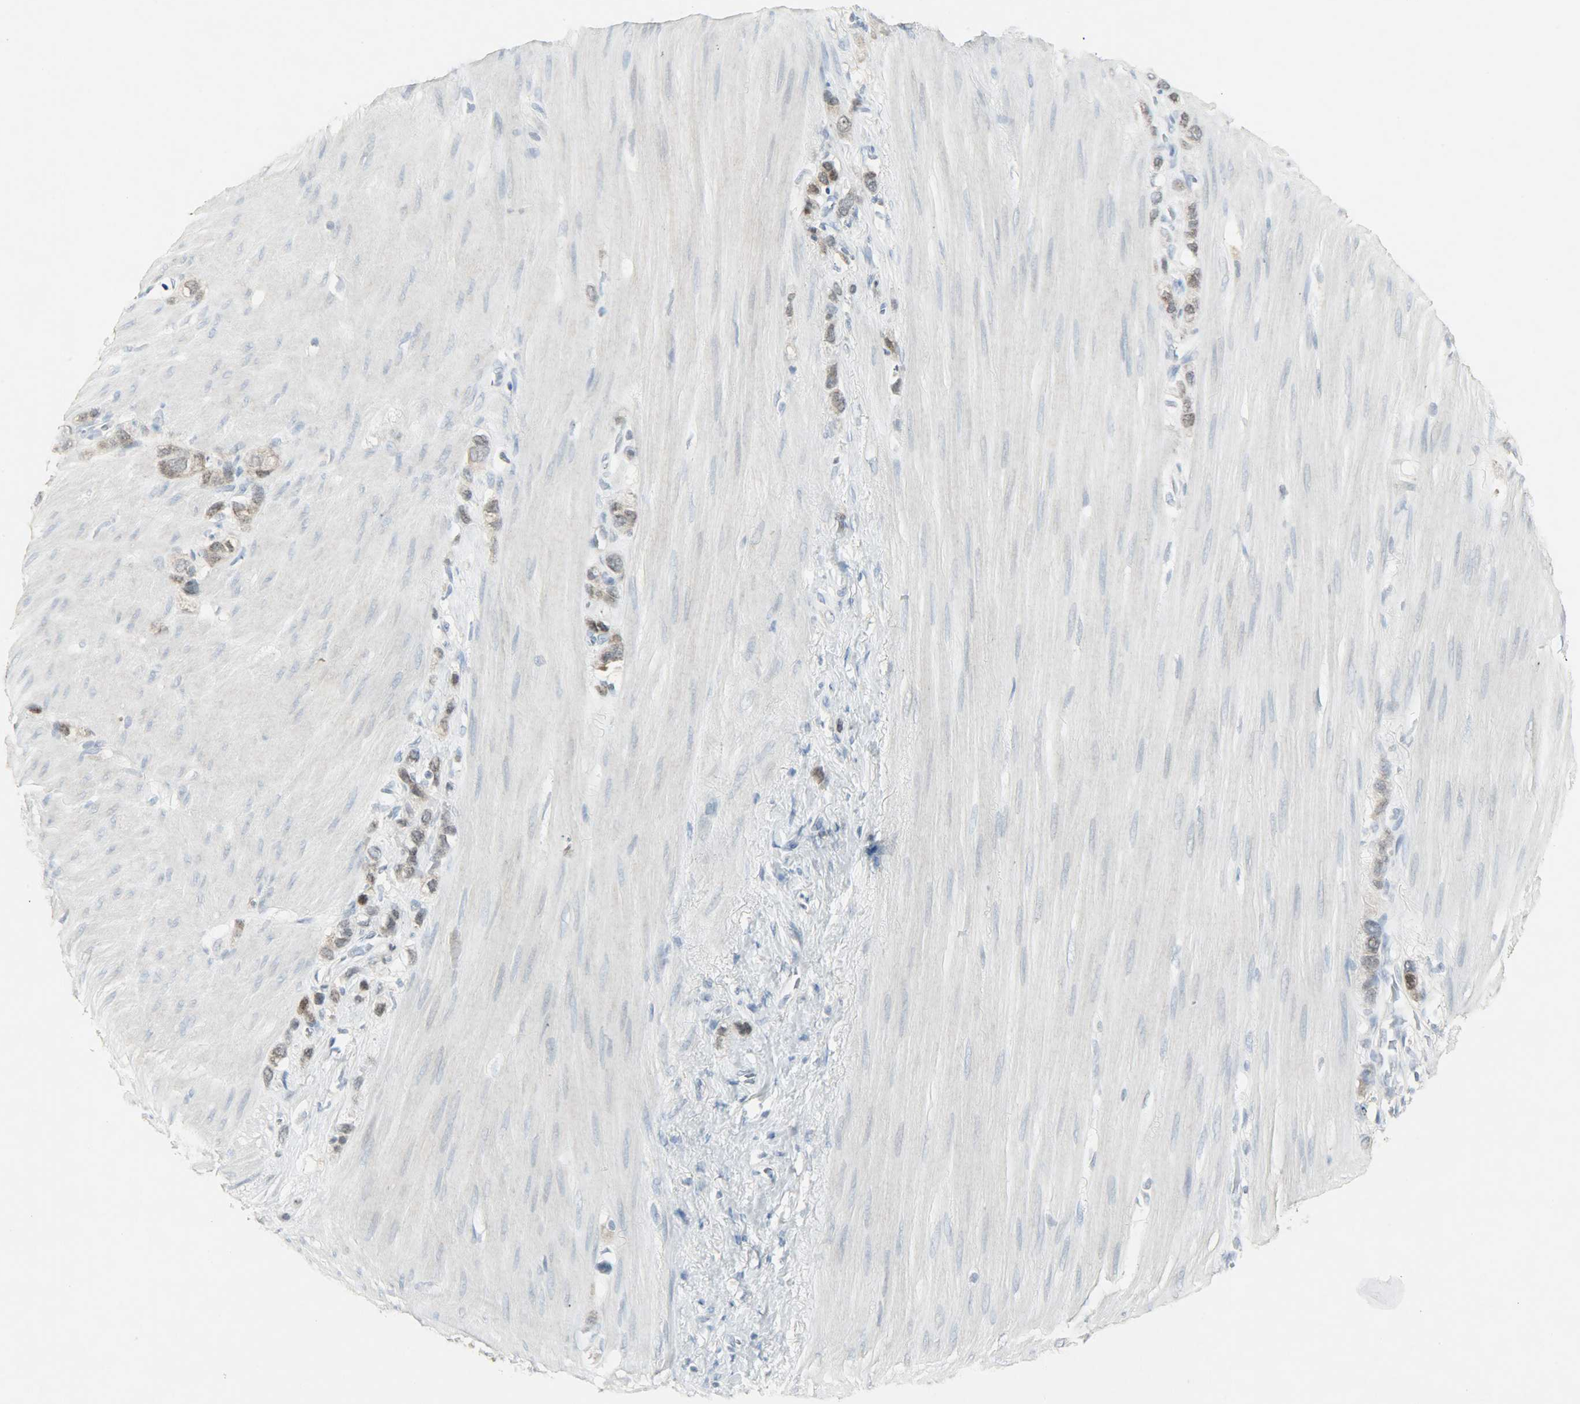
{"staining": {"intensity": "weak", "quantity": "25%-75%", "location": "cytoplasmic/membranous,nuclear"}, "tissue": "stomach cancer", "cell_type": "Tumor cells", "image_type": "cancer", "snomed": [{"axis": "morphology", "description": "Normal tissue, NOS"}, {"axis": "morphology", "description": "Adenocarcinoma, NOS"}, {"axis": "morphology", "description": "Adenocarcinoma, High grade"}, {"axis": "topography", "description": "Stomach, upper"}, {"axis": "topography", "description": "Stomach"}], "caption": "A photomicrograph of stomach high-grade adenocarcinoma stained for a protein displays weak cytoplasmic/membranous and nuclear brown staining in tumor cells.", "gene": "CAMK4", "patient": {"sex": "female", "age": 65}}